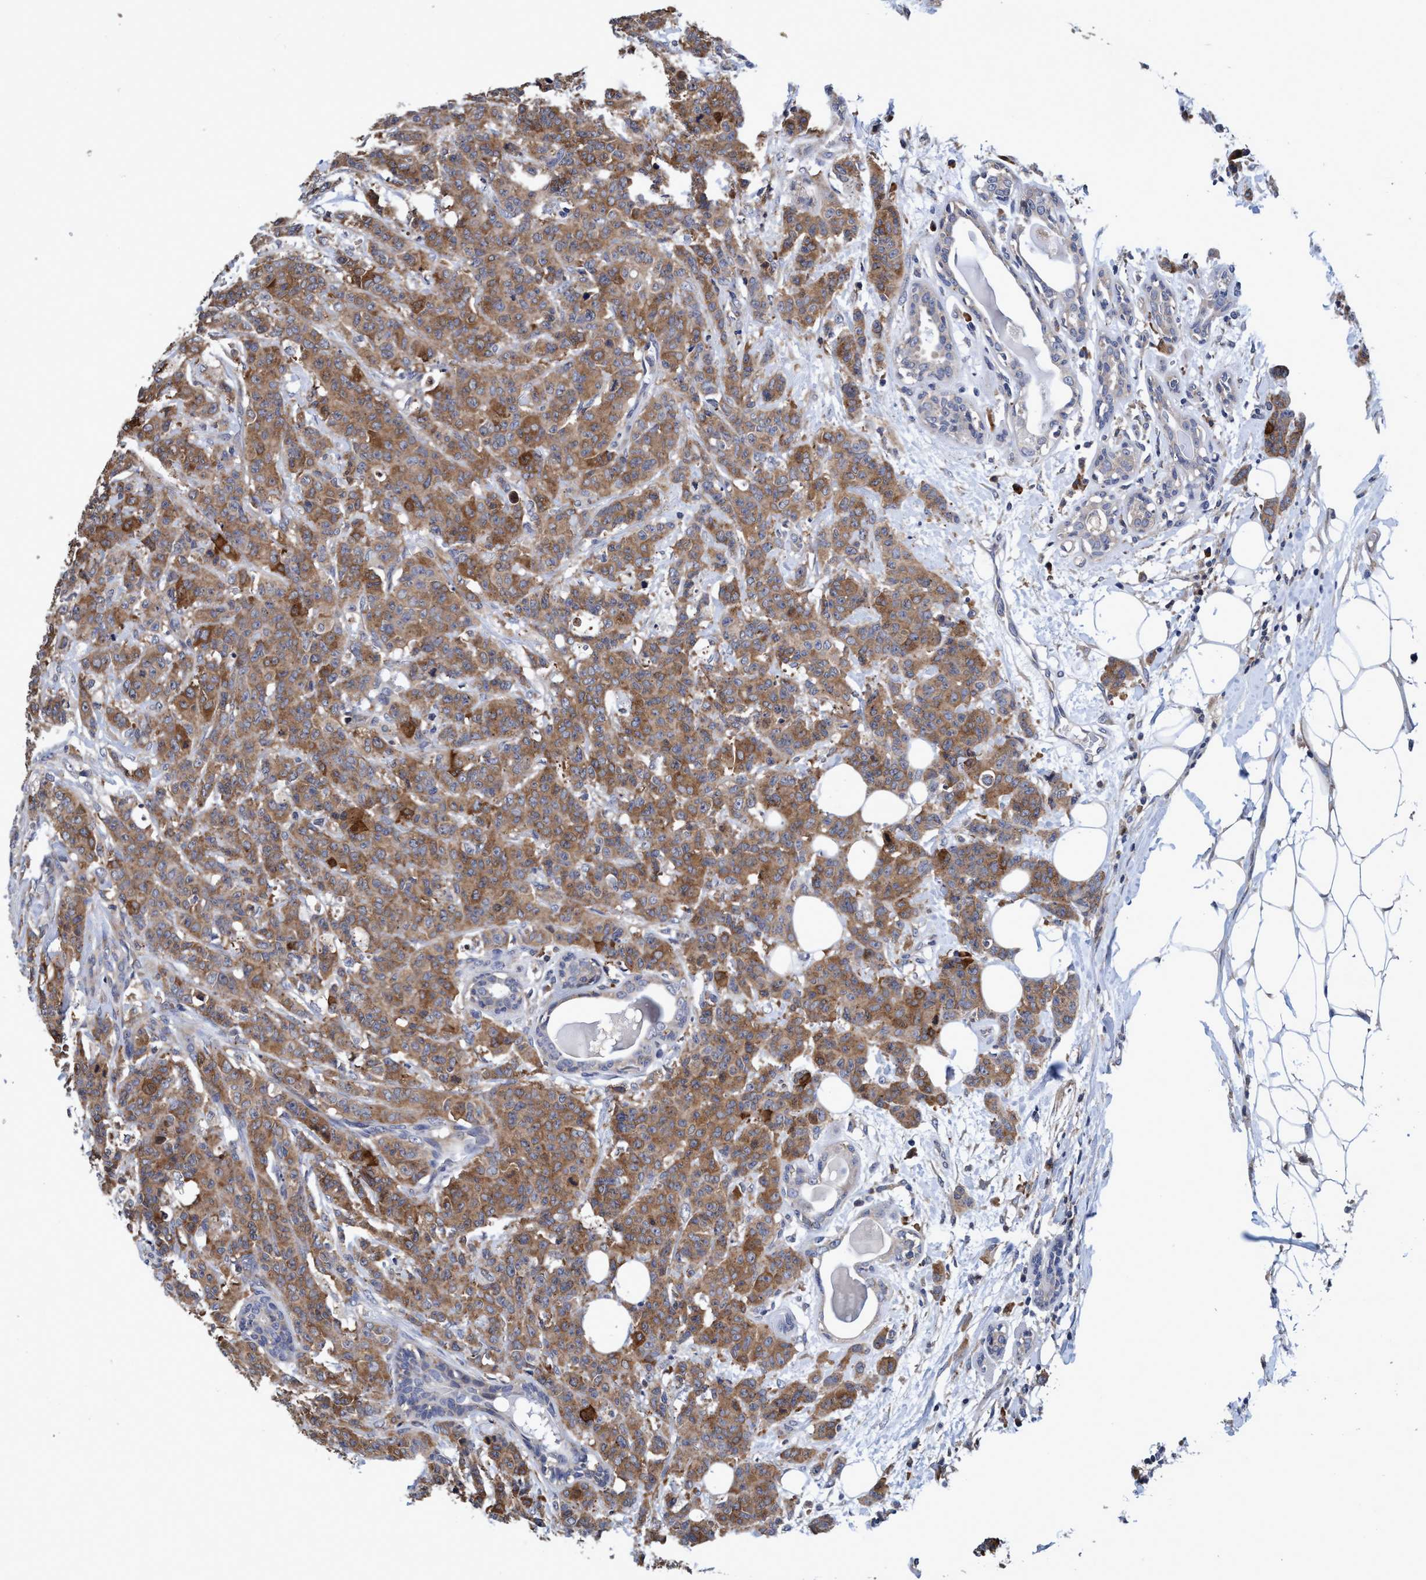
{"staining": {"intensity": "moderate", "quantity": ">75%", "location": "cytoplasmic/membranous"}, "tissue": "breast cancer", "cell_type": "Tumor cells", "image_type": "cancer", "snomed": [{"axis": "morphology", "description": "Normal tissue, NOS"}, {"axis": "morphology", "description": "Duct carcinoma"}, {"axis": "topography", "description": "Breast"}], "caption": "Moderate cytoplasmic/membranous positivity is seen in about >75% of tumor cells in breast cancer.", "gene": "CALCOCO2", "patient": {"sex": "female", "age": 40}}